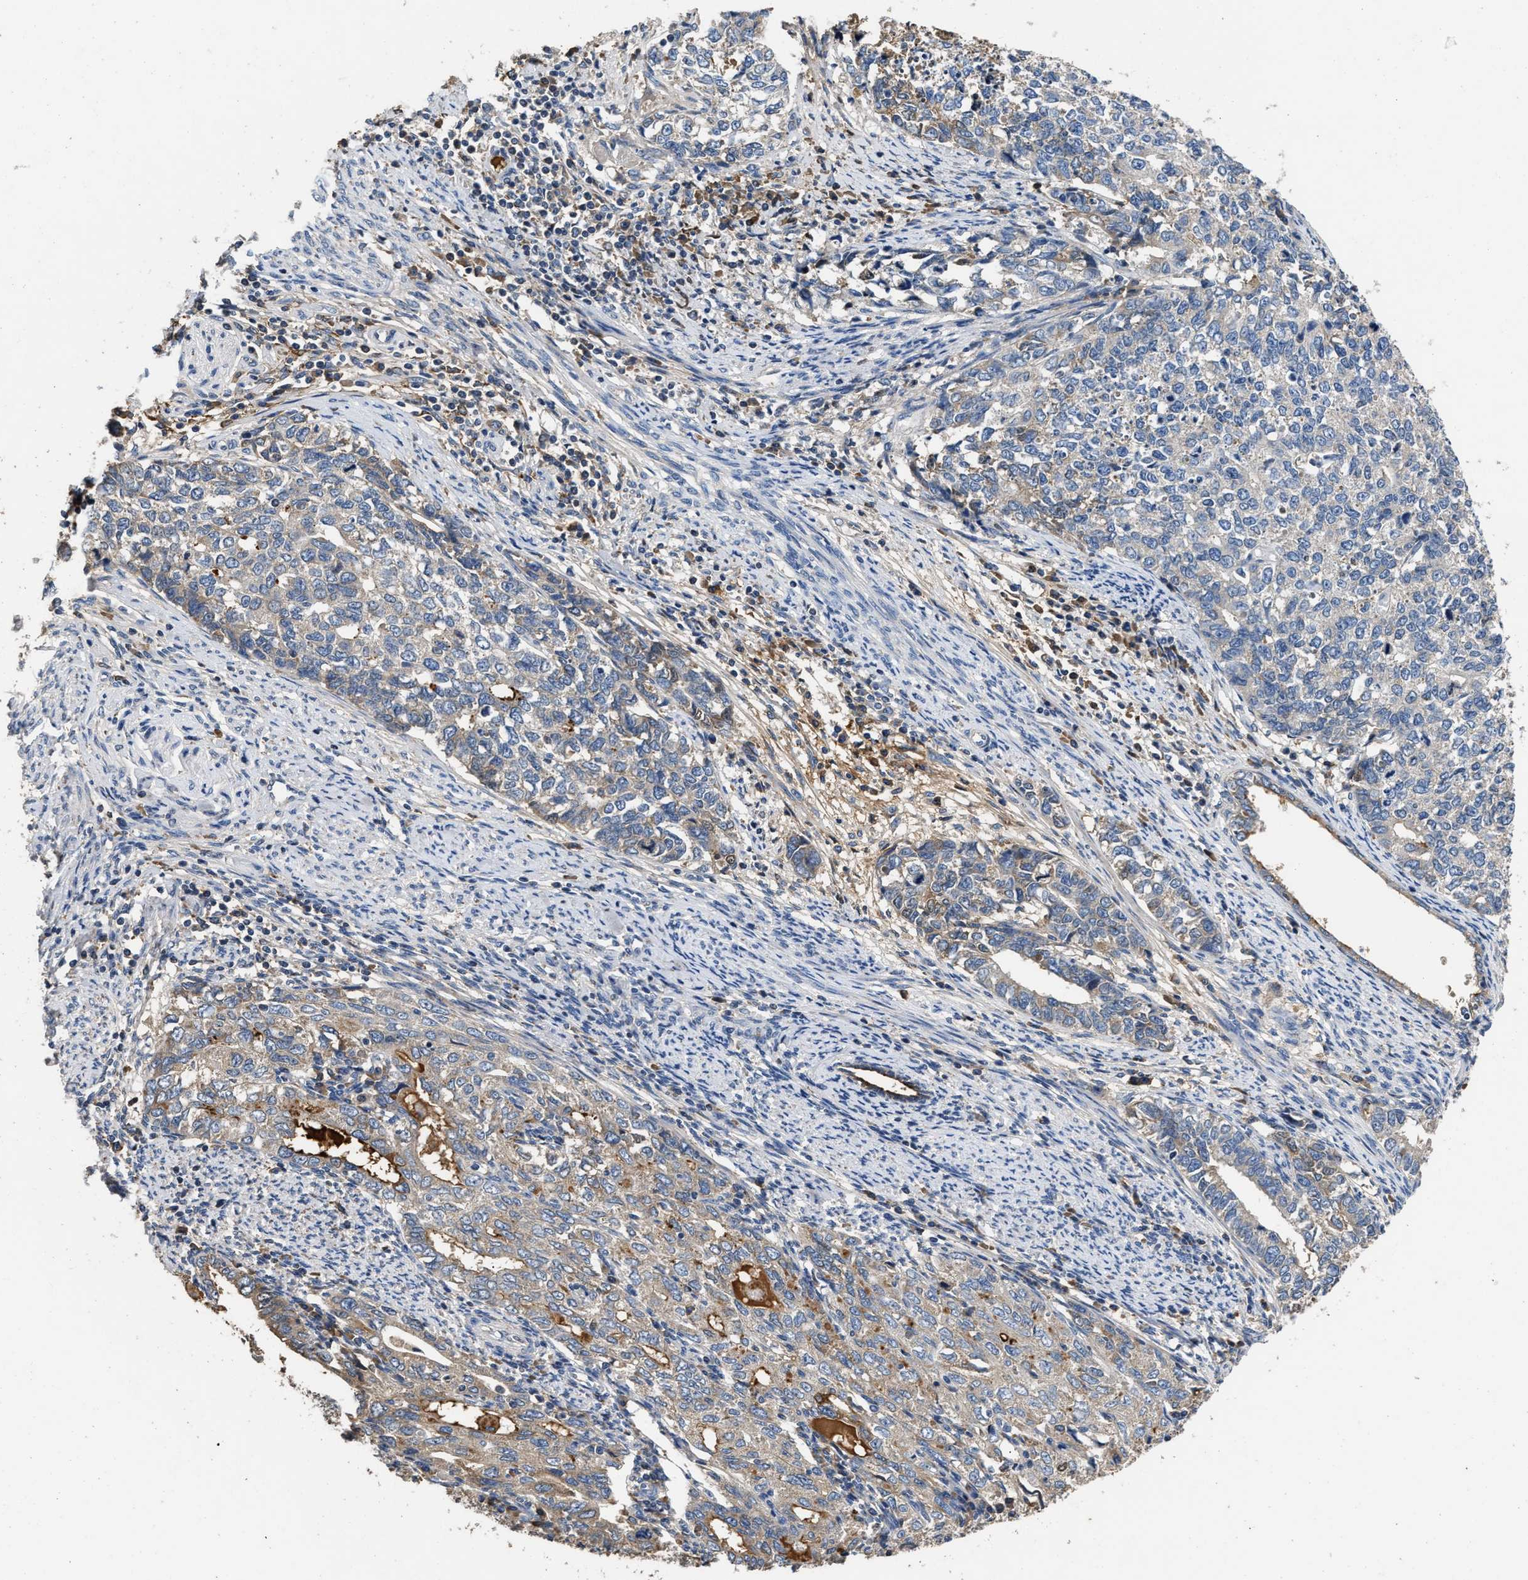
{"staining": {"intensity": "moderate", "quantity": "<25%", "location": "cytoplasmic/membranous"}, "tissue": "cervical cancer", "cell_type": "Tumor cells", "image_type": "cancer", "snomed": [{"axis": "morphology", "description": "Squamous cell carcinoma, NOS"}, {"axis": "topography", "description": "Cervix"}], "caption": "Brown immunohistochemical staining in squamous cell carcinoma (cervical) shows moderate cytoplasmic/membranous staining in about <25% of tumor cells. (DAB (3,3'-diaminobenzidine) = brown stain, brightfield microscopy at high magnification).", "gene": "C3", "patient": {"sex": "female", "age": 63}}